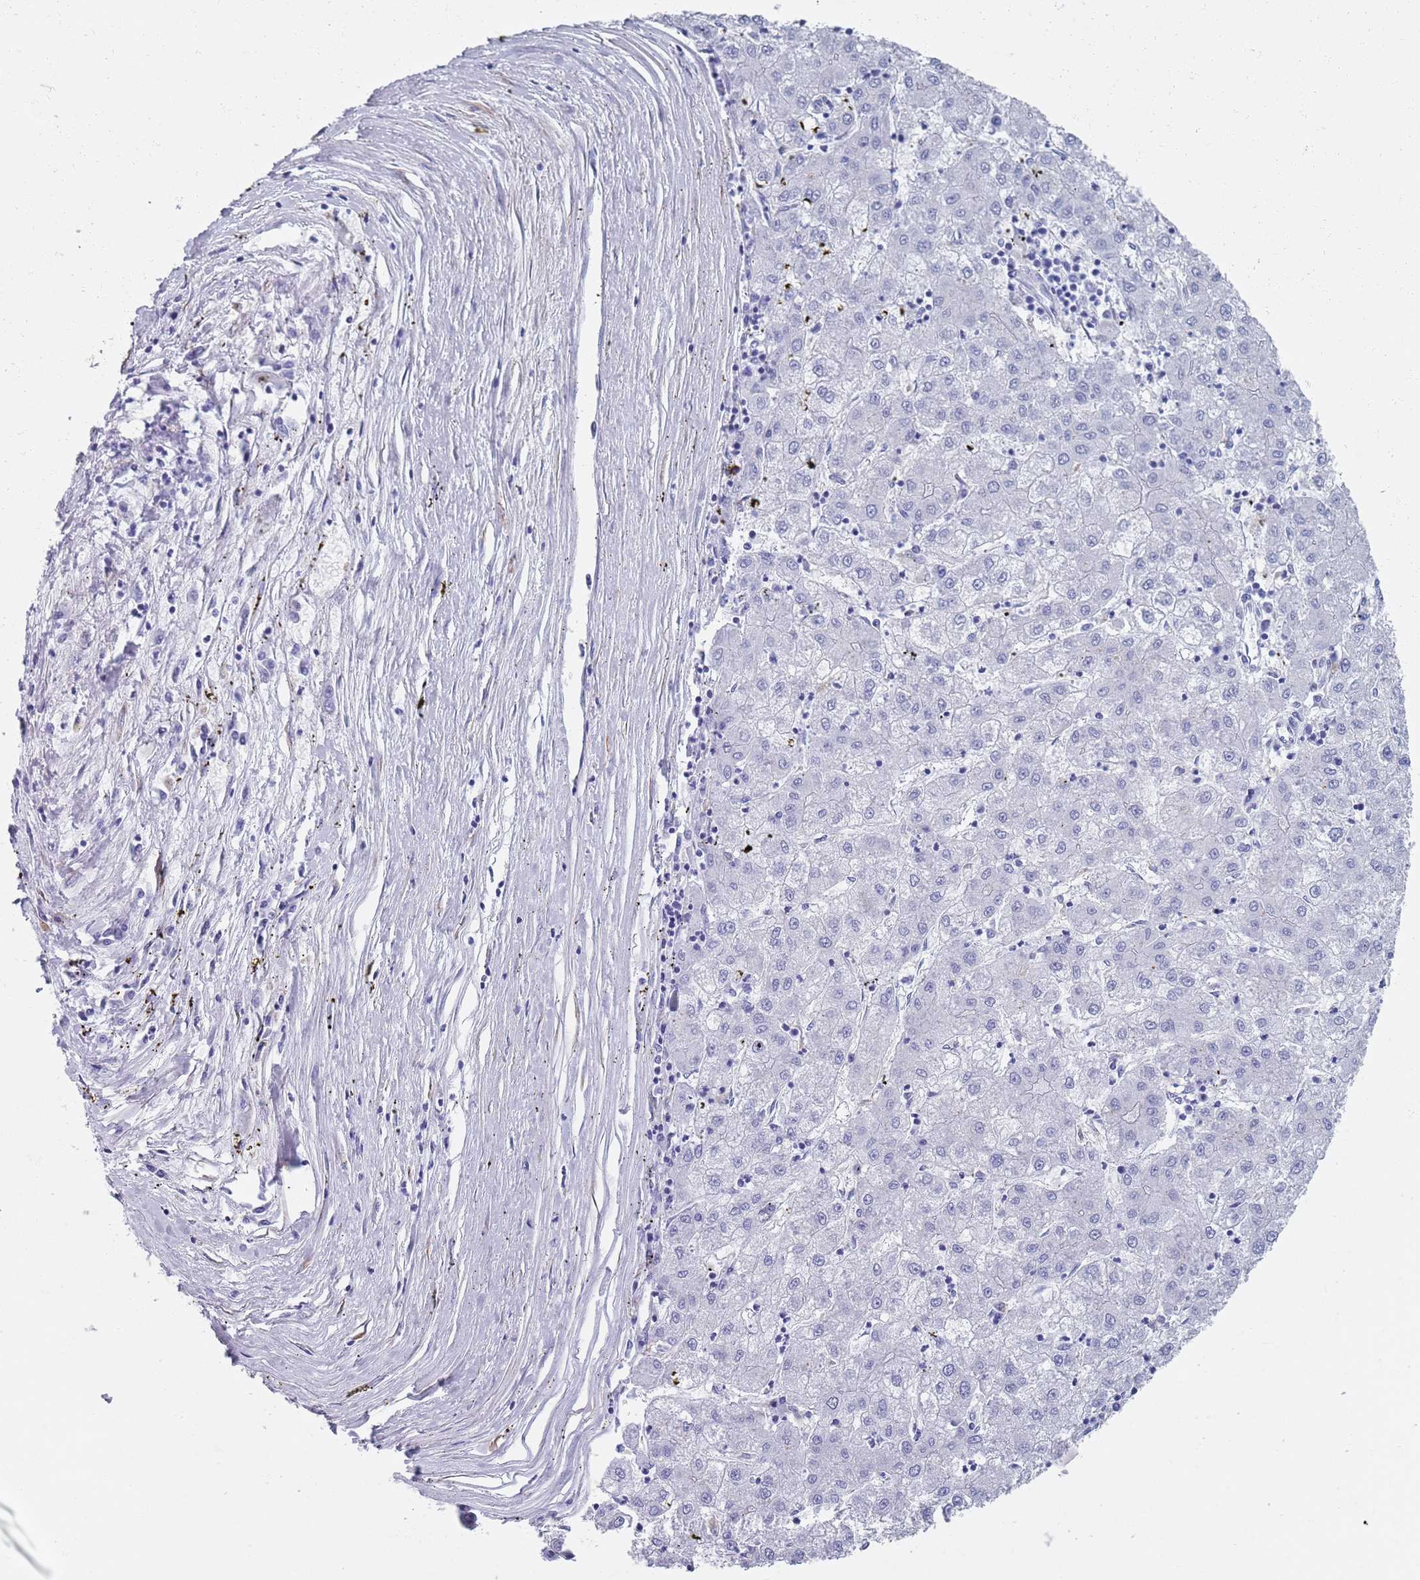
{"staining": {"intensity": "negative", "quantity": "none", "location": "none"}, "tissue": "liver cancer", "cell_type": "Tumor cells", "image_type": "cancer", "snomed": [{"axis": "morphology", "description": "Carcinoma, Hepatocellular, NOS"}, {"axis": "topography", "description": "Liver"}], "caption": "High magnification brightfield microscopy of liver cancer (hepatocellular carcinoma) stained with DAB (3,3'-diaminobenzidine) (brown) and counterstained with hematoxylin (blue): tumor cells show no significant positivity.", "gene": "PLOD1", "patient": {"sex": "male", "age": 72}}